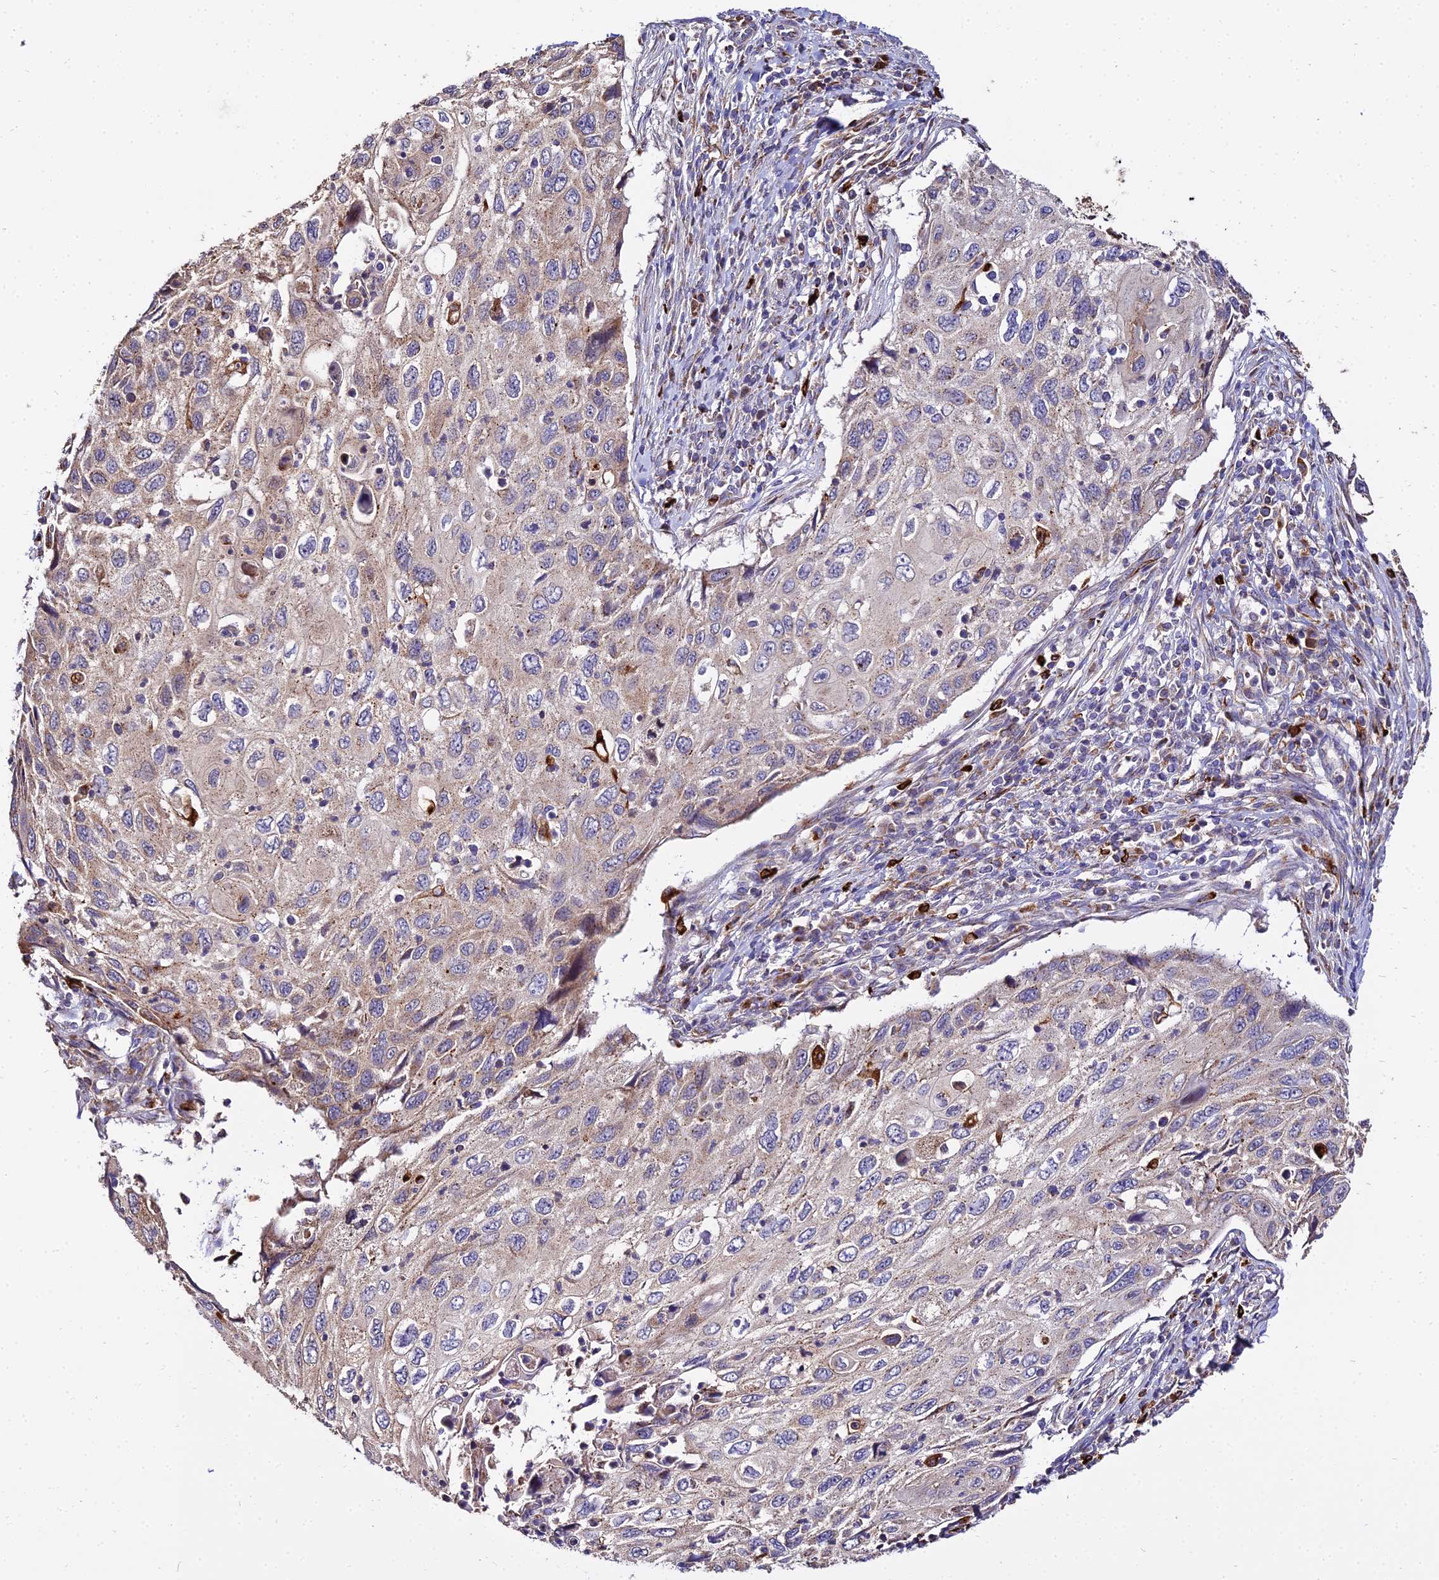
{"staining": {"intensity": "moderate", "quantity": "25%-75%", "location": "cytoplasmic/membranous"}, "tissue": "cervical cancer", "cell_type": "Tumor cells", "image_type": "cancer", "snomed": [{"axis": "morphology", "description": "Squamous cell carcinoma, NOS"}, {"axis": "topography", "description": "Cervix"}], "caption": "Cervical cancer (squamous cell carcinoma) was stained to show a protein in brown. There is medium levels of moderate cytoplasmic/membranous expression in about 25%-75% of tumor cells. (DAB = brown stain, brightfield microscopy at high magnification).", "gene": "PEX19", "patient": {"sex": "female", "age": 70}}